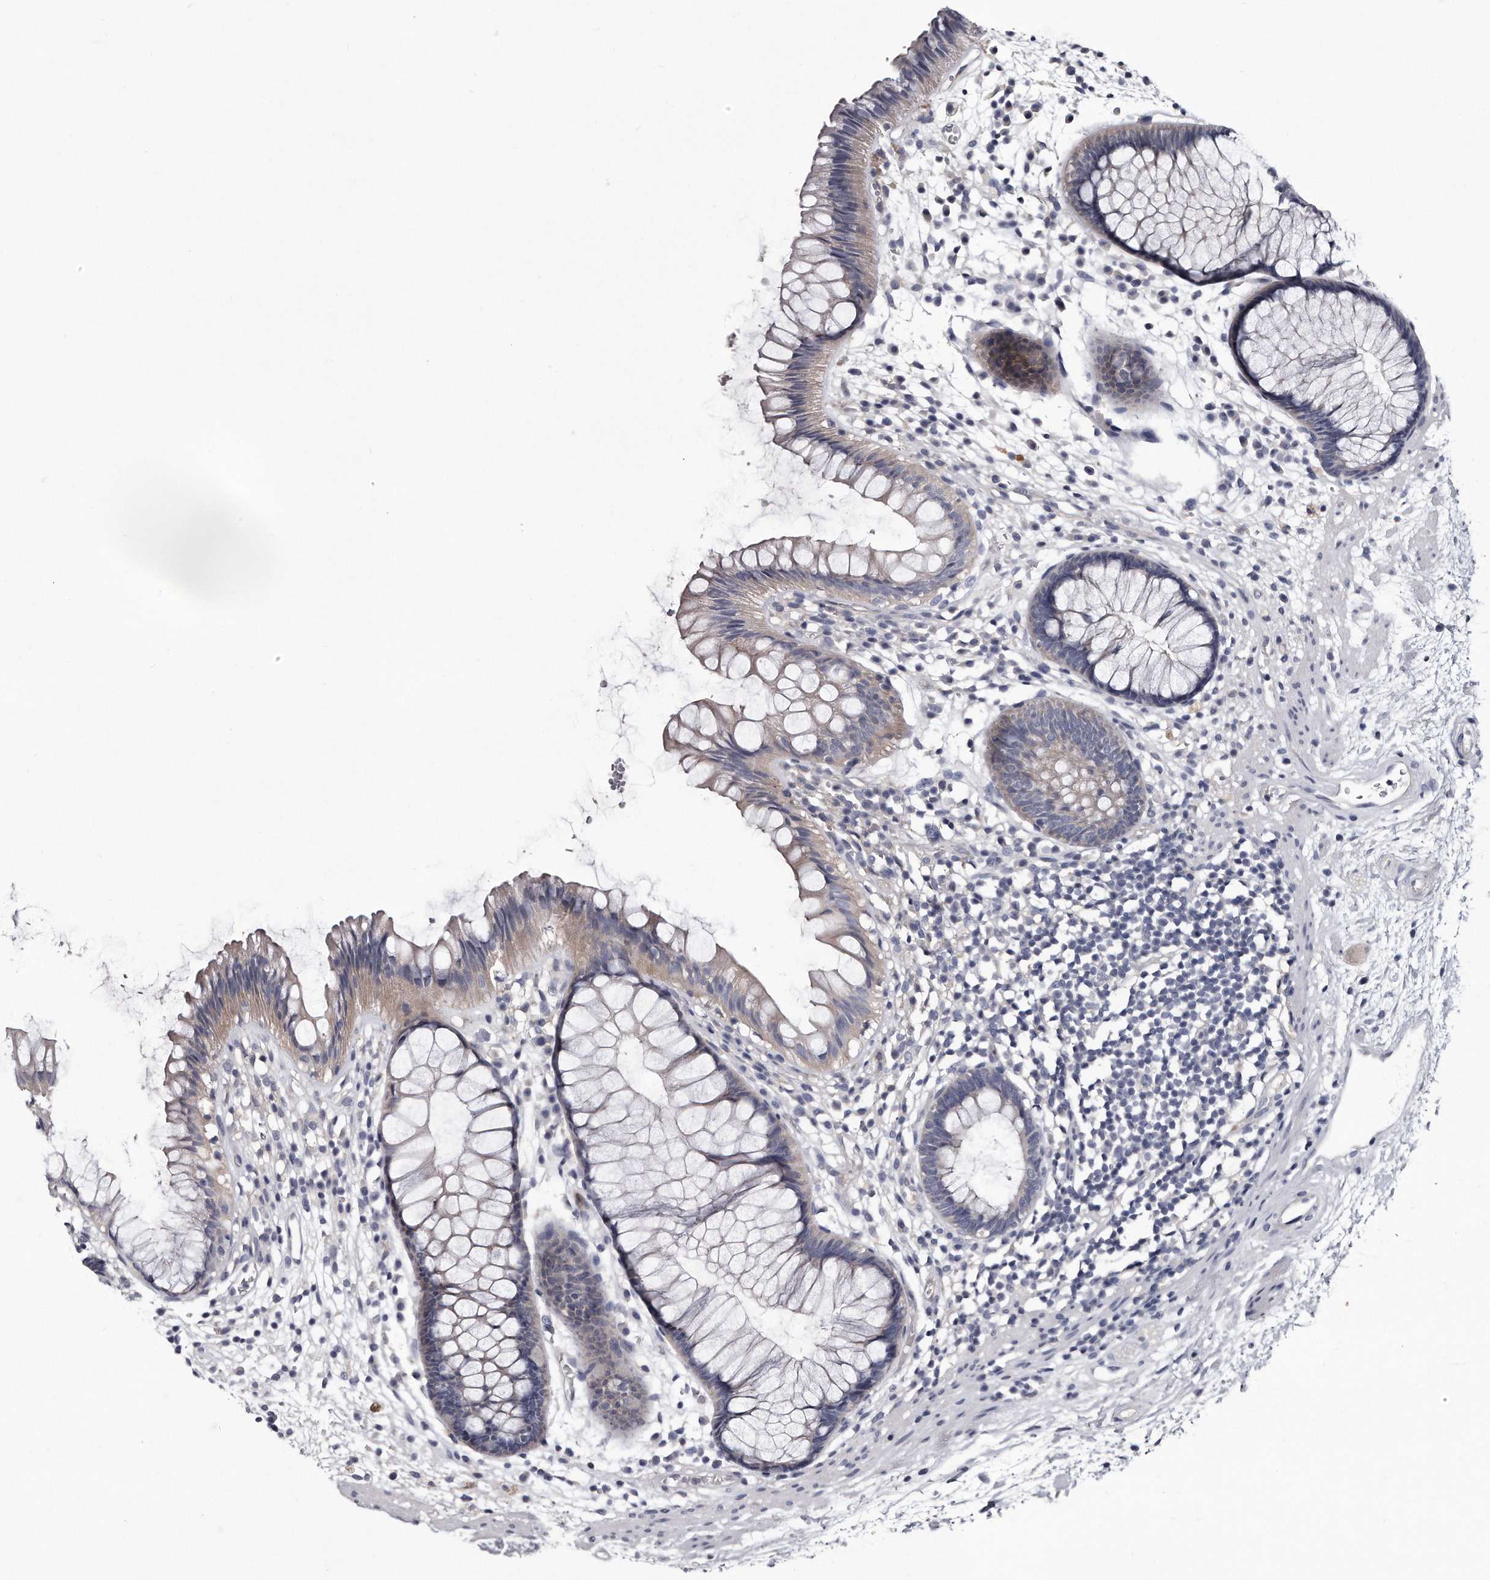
{"staining": {"intensity": "weak", "quantity": "<25%", "location": "cytoplasmic/membranous"}, "tissue": "rectum", "cell_type": "Glandular cells", "image_type": "normal", "snomed": [{"axis": "morphology", "description": "Normal tissue, NOS"}, {"axis": "topography", "description": "Rectum"}], "caption": "DAB (3,3'-diaminobenzidine) immunohistochemical staining of benign rectum shows no significant staining in glandular cells.", "gene": "GAPVD1", "patient": {"sex": "male", "age": 51}}